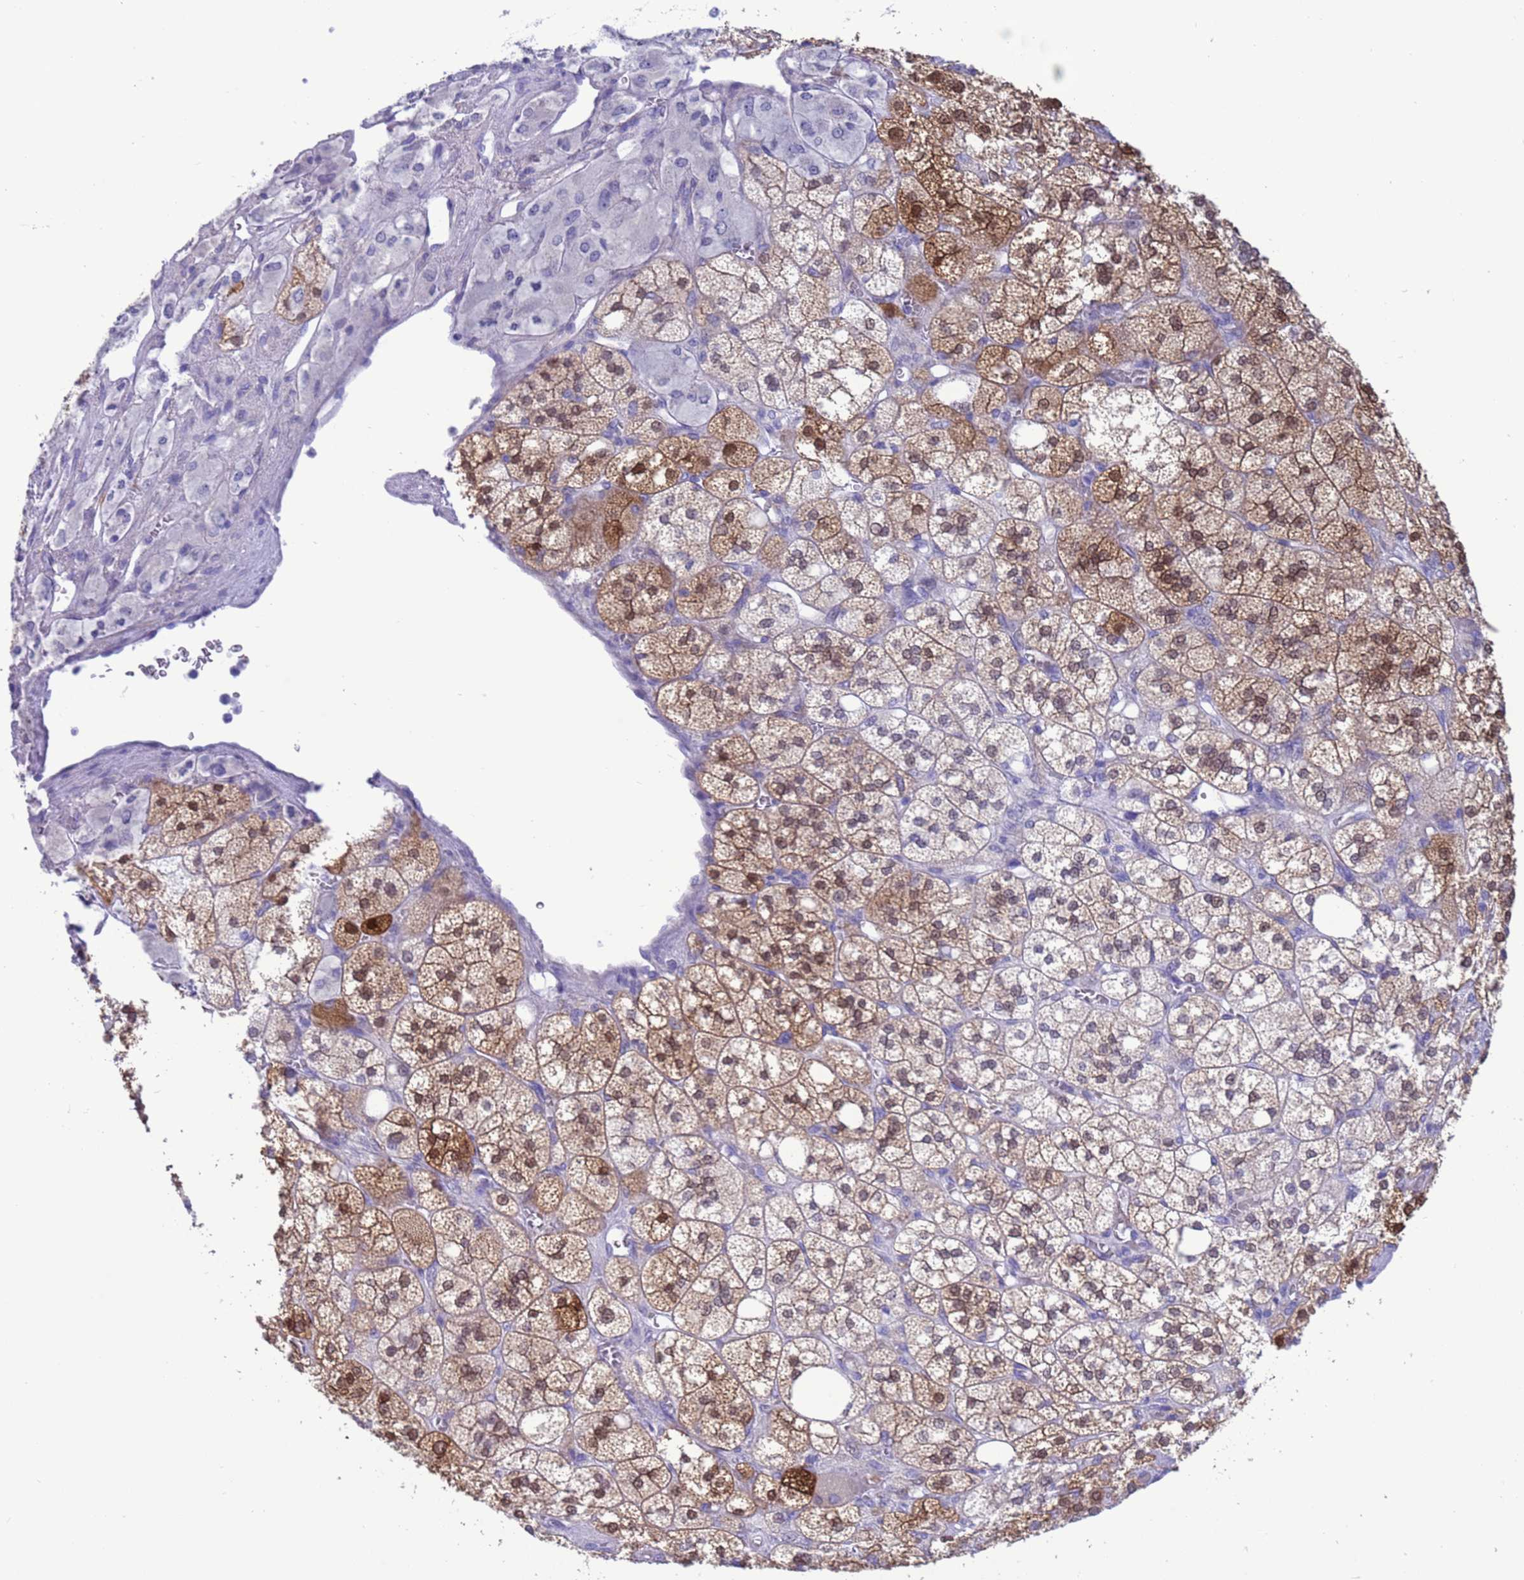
{"staining": {"intensity": "strong", "quantity": "25%-75%", "location": "cytoplasmic/membranous,nuclear"}, "tissue": "adrenal gland", "cell_type": "Glandular cells", "image_type": "normal", "snomed": [{"axis": "morphology", "description": "Normal tissue, NOS"}, {"axis": "topography", "description": "Adrenal gland"}], "caption": "Immunohistochemical staining of benign adrenal gland displays 25%-75% levels of strong cytoplasmic/membranous,nuclear protein positivity in approximately 25%-75% of glandular cells. (DAB (3,3'-diaminobenzidine) = brown stain, brightfield microscopy at high magnification).", "gene": "GSTM1", "patient": {"sex": "male", "age": 61}}